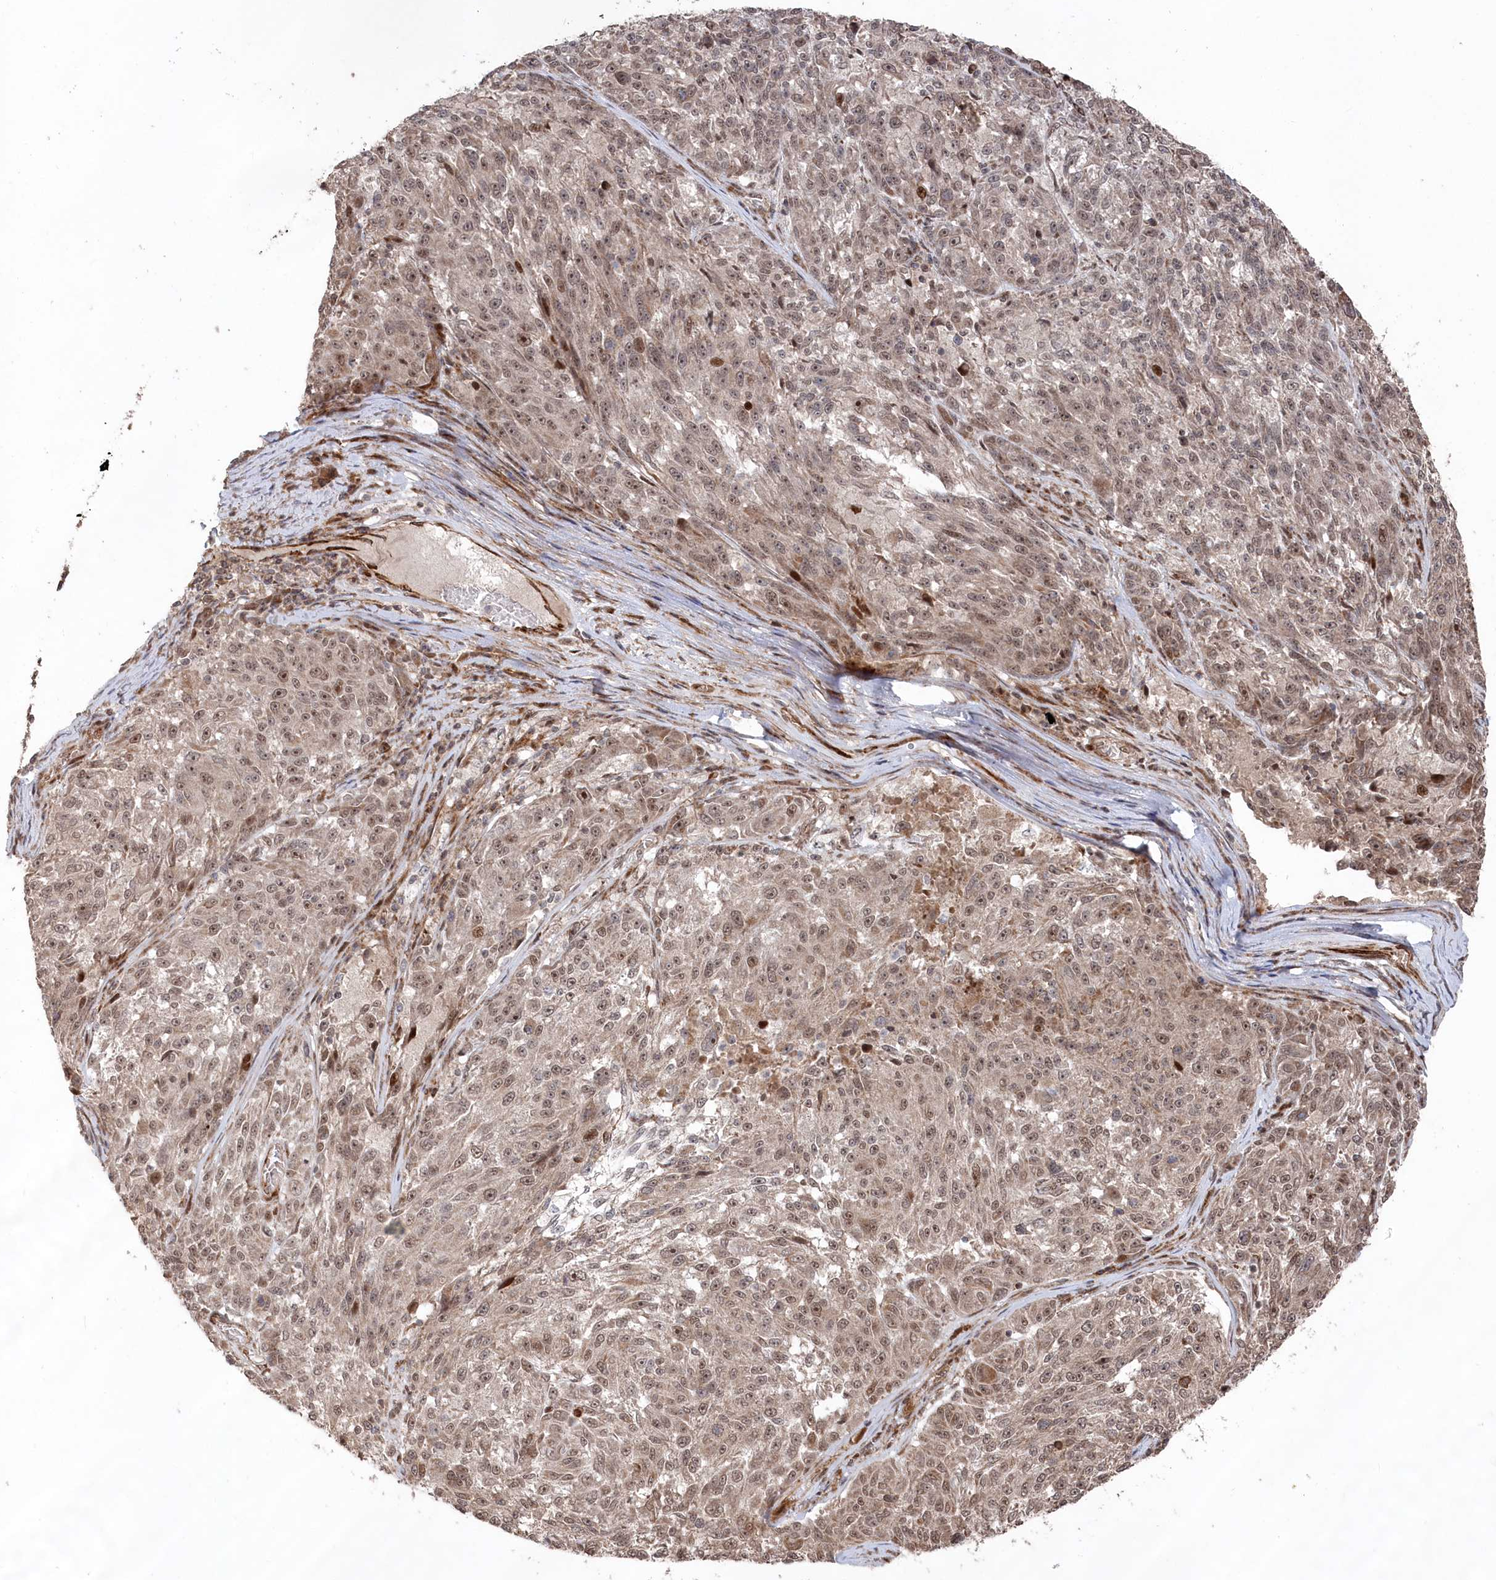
{"staining": {"intensity": "weak", "quantity": ">75%", "location": "nuclear"}, "tissue": "melanoma", "cell_type": "Tumor cells", "image_type": "cancer", "snomed": [{"axis": "morphology", "description": "Malignant melanoma, NOS"}, {"axis": "topography", "description": "Skin"}], "caption": "Malignant melanoma tissue reveals weak nuclear staining in about >75% of tumor cells, visualized by immunohistochemistry.", "gene": "POLR3A", "patient": {"sex": "male", "age": 53}}